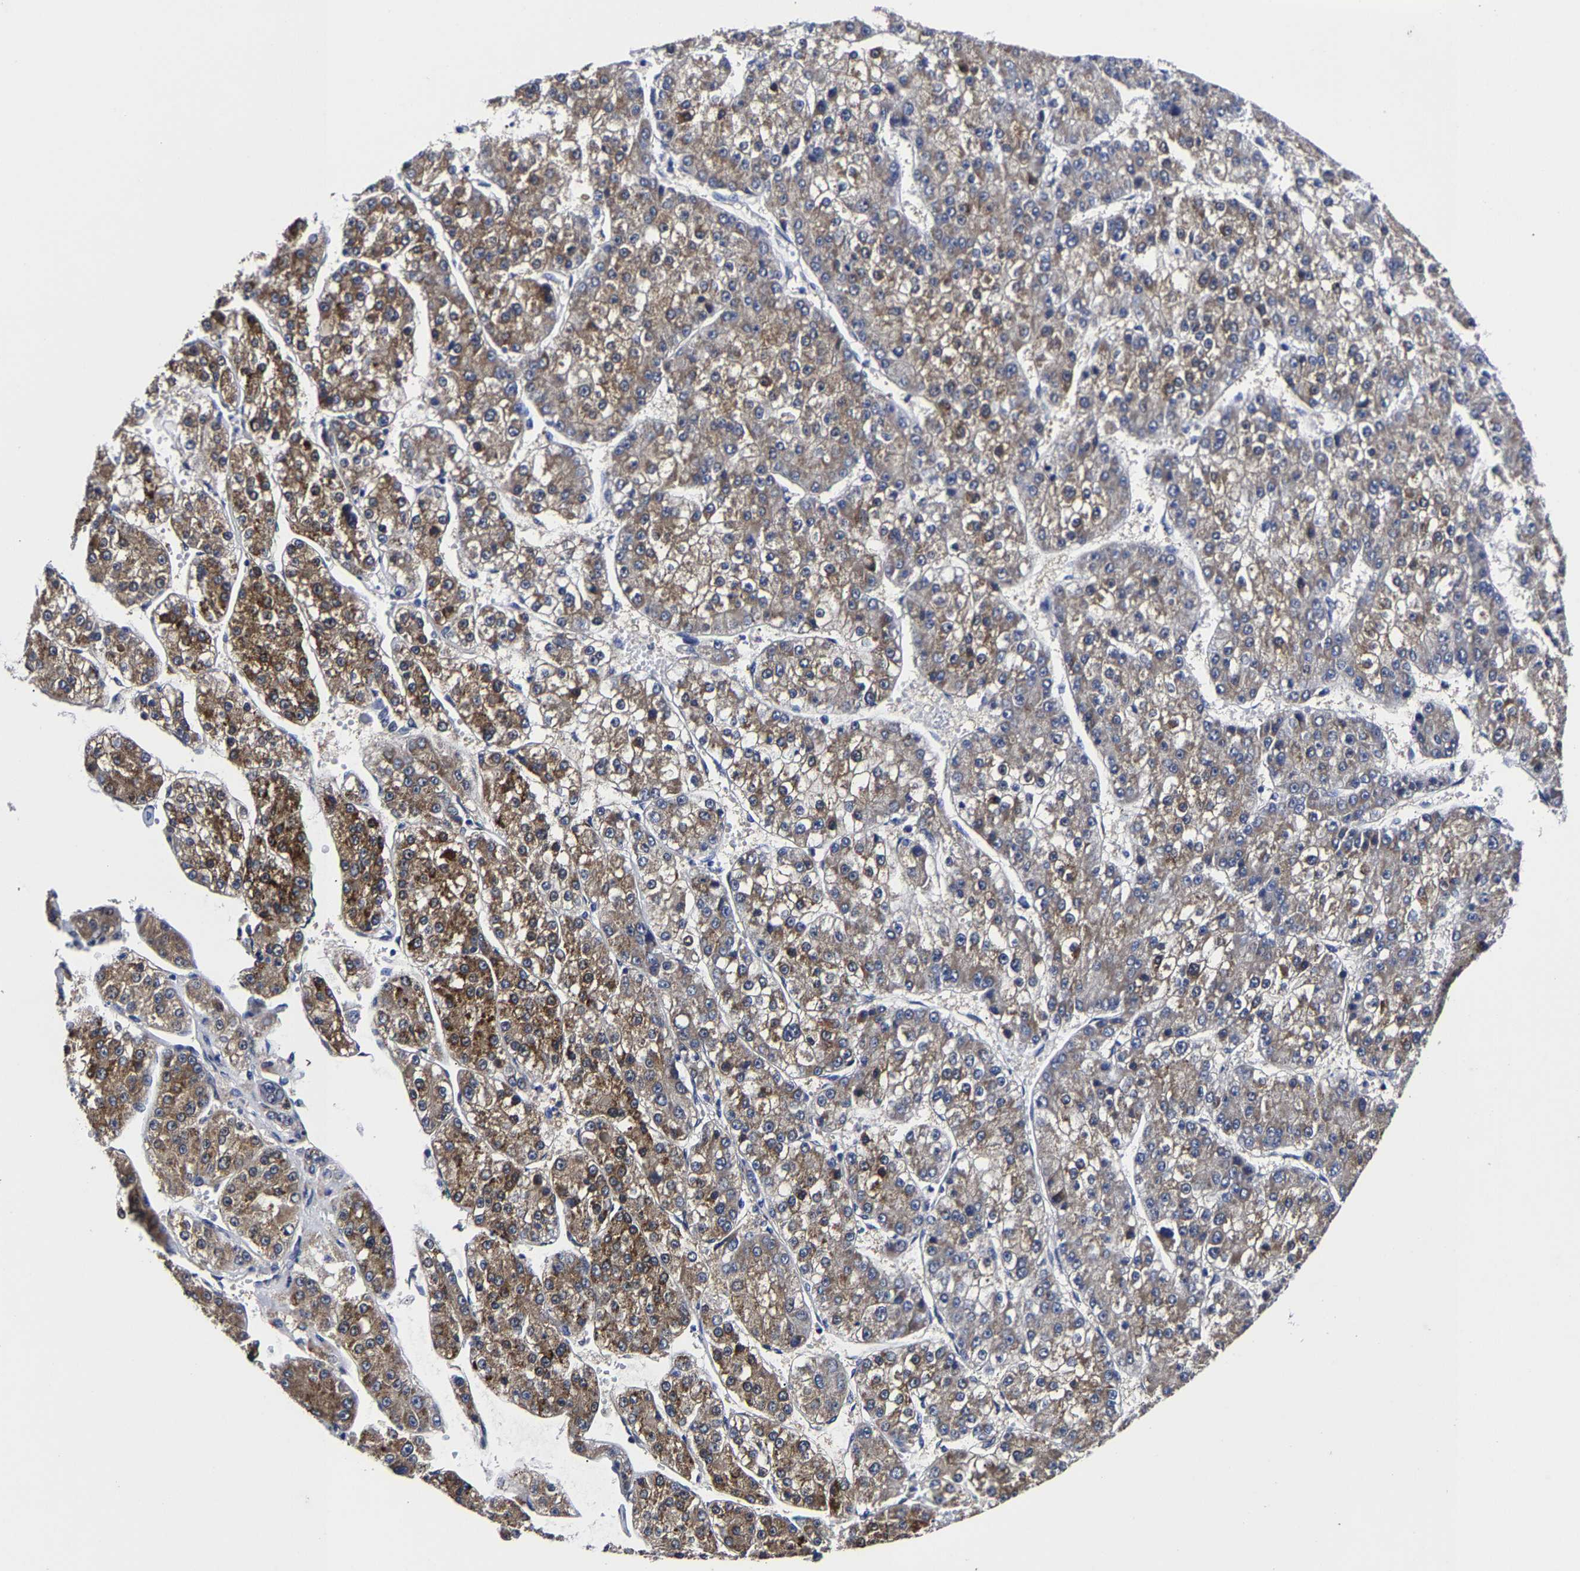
{"staining": {"intensity": "moderate", "quantity": ">75%", "location": "cytoplasmic/membranous"}, "tissue": "liver cancer", "cell_type": "Tumor cells", "image_type": "cancer", "snomed": [{"axis": "morphology", "description": "Carcinoma, Hepatocellular, NOS"}, {"axis": "topography", "description": "Liver"}], "caption": "Immunohistochemistry (IHC) staining of liver cancer, which reveals medium levels of moderate cytoplasmic/membranous staining in approximately >75% of tumor cells indicating moderate cytoplasmic/membranous protein positivity. The staining was performed using DAB (3,3'-diaminobenzidine) (brown) for protein detection and nuclei were counterstained in hematoxylin (blue).", "gene": "AASS", "patient": {"sex": "female", "age": 73}}